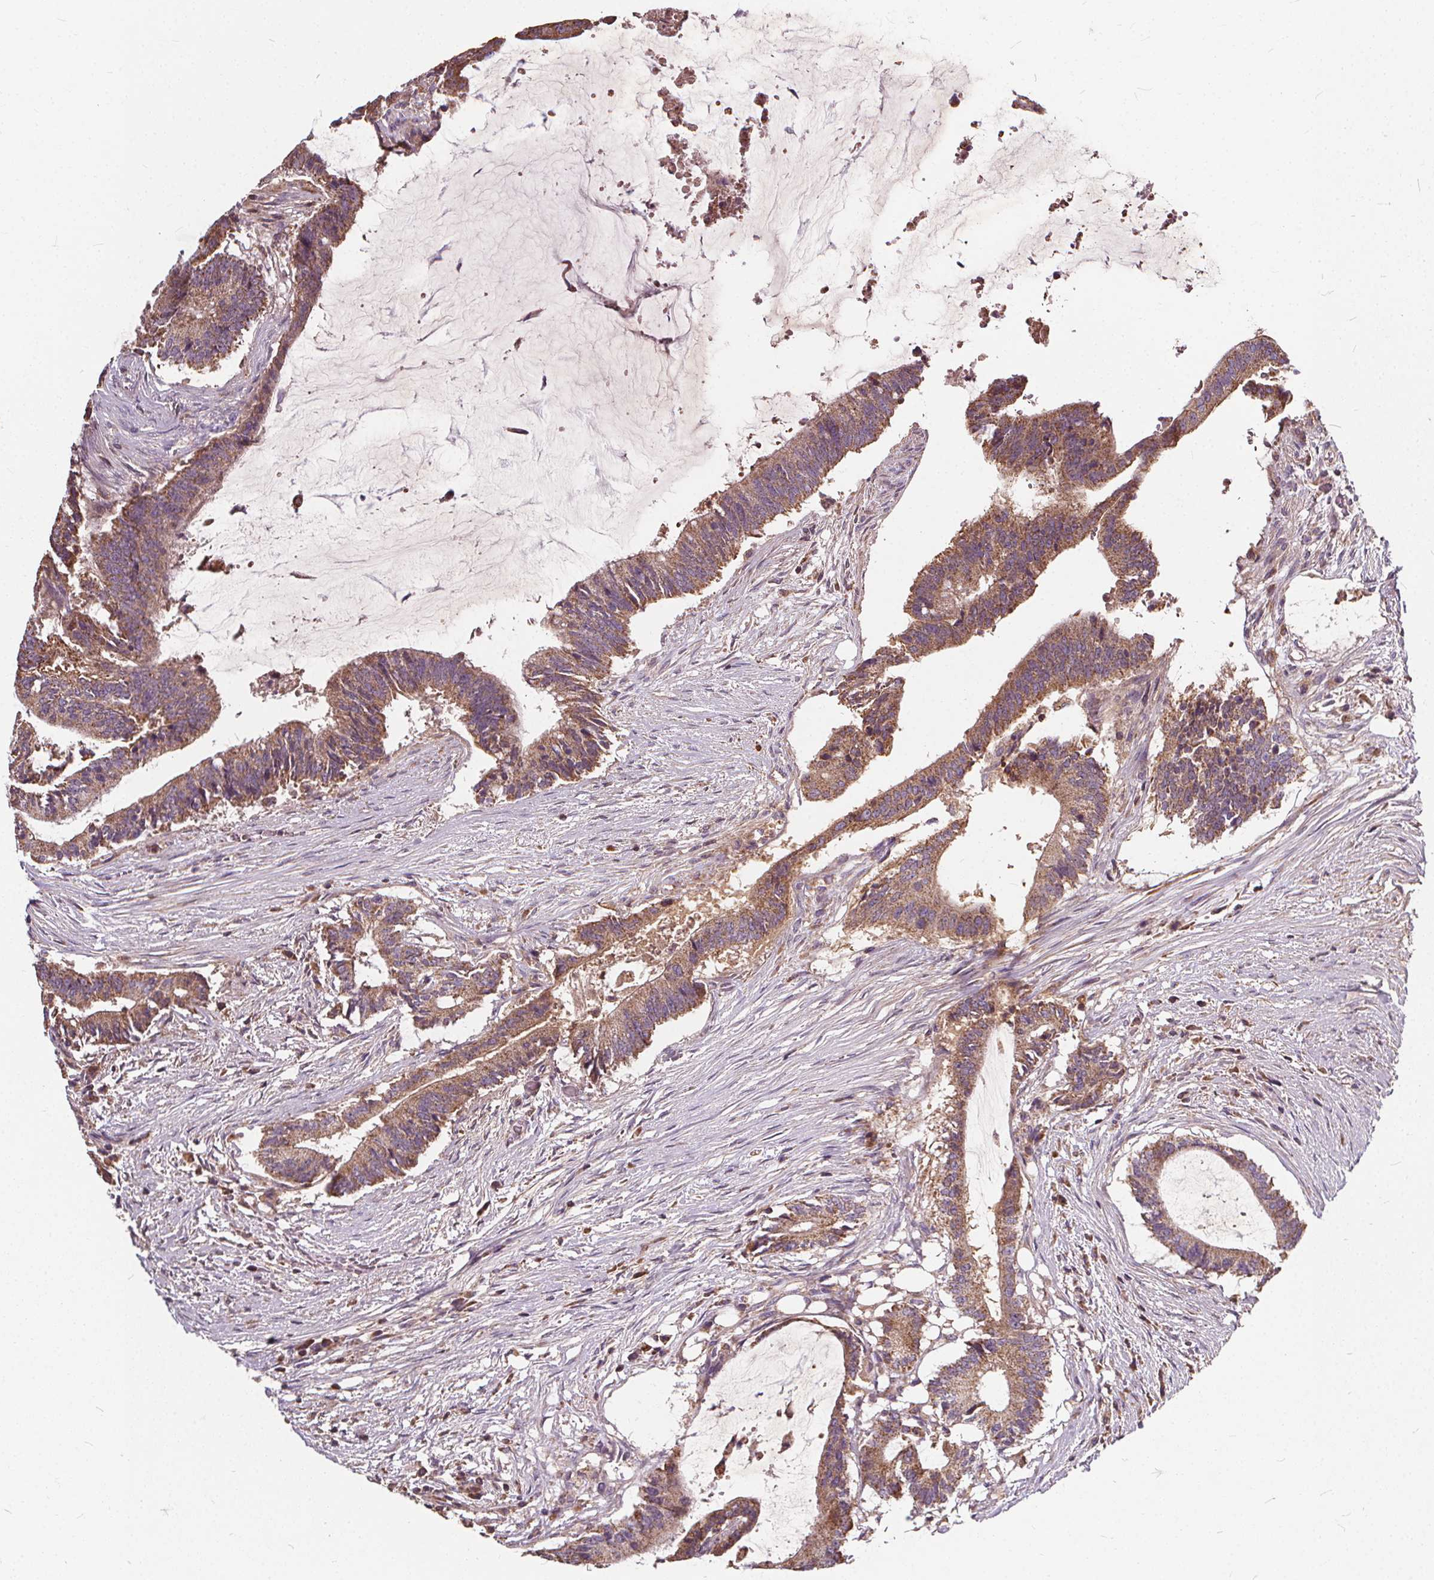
{"staining": {"intensity": "moderate", "quantity": ">75%", "location": "cytoplasmic/membranous"}, "tissue": "colorectal cancer", "cell_type": "Tumor cells", "image_type": "cancer", "snomed": [{"axis": "morphology", "description": "Adenocarcinoma, NOS"}, {"axis": "topography", "description": "Colon"}], "caption": "Moderate cytoplasmic/membranous staining for a protein is present in about >75% of tumor cells of colorectal cancer using IHC.", "gene": "ORAI2", "patient": {"sex": "female", "age": 43}}